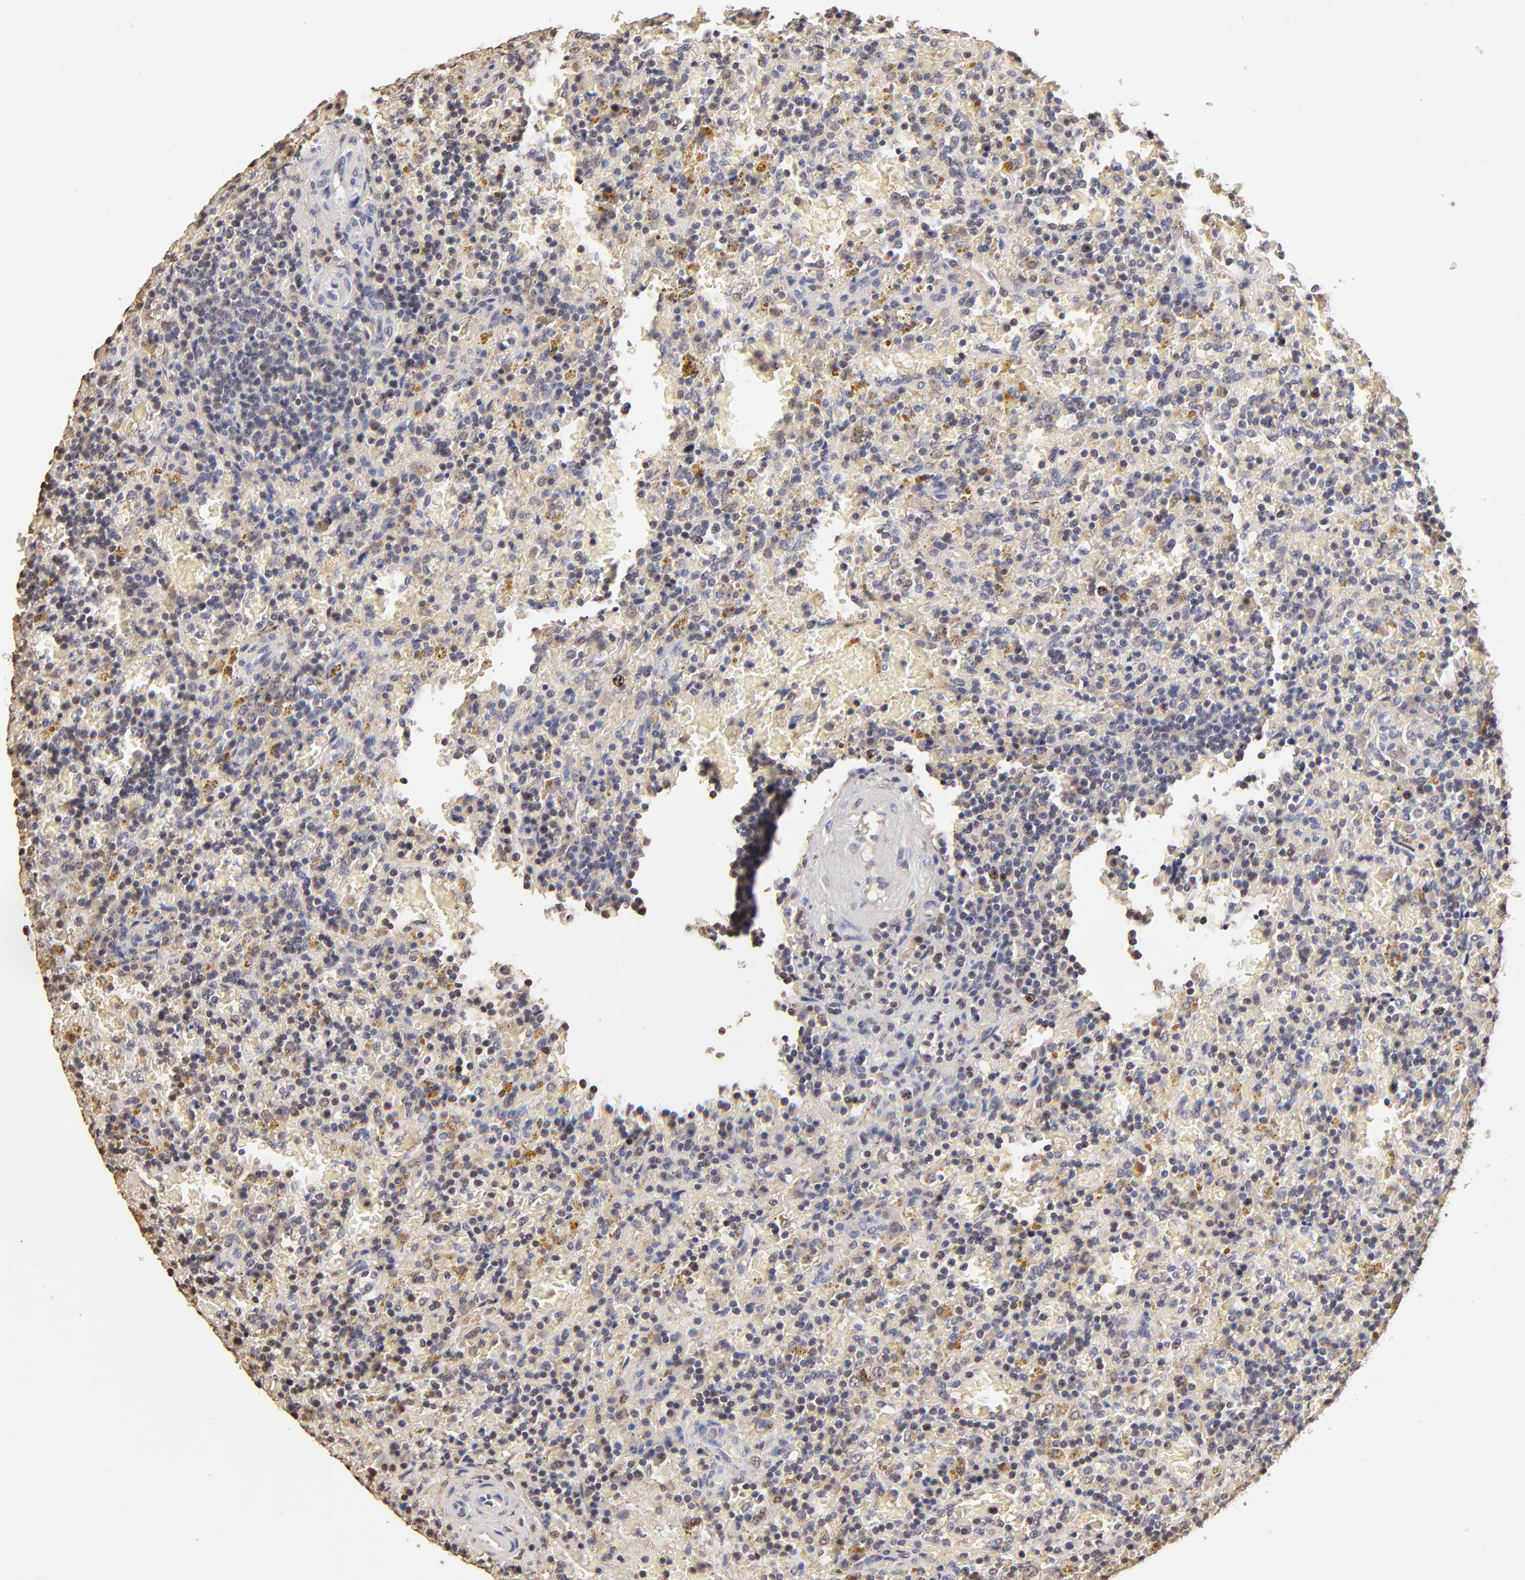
{"staining": {"intensity": "weak", "quantity": "<25%", "location": "nuclear"}, "tissue": "lymphoma", "cell_type": "Tumor cells", "image_type": "cancer", "snomed": [{"axis": "morphology", "description": "Malignant lymphoma, non-Hodgkin's type, Low grade"}, {"axis": "topography", "description": "Spleen"}], "caption": "An IHC micrograph of lymphoma is shown. There is no staining in tumor cells of lymphoma.", "gene": "BIRC5", "patient": {"sex": "female", "age": 65}}